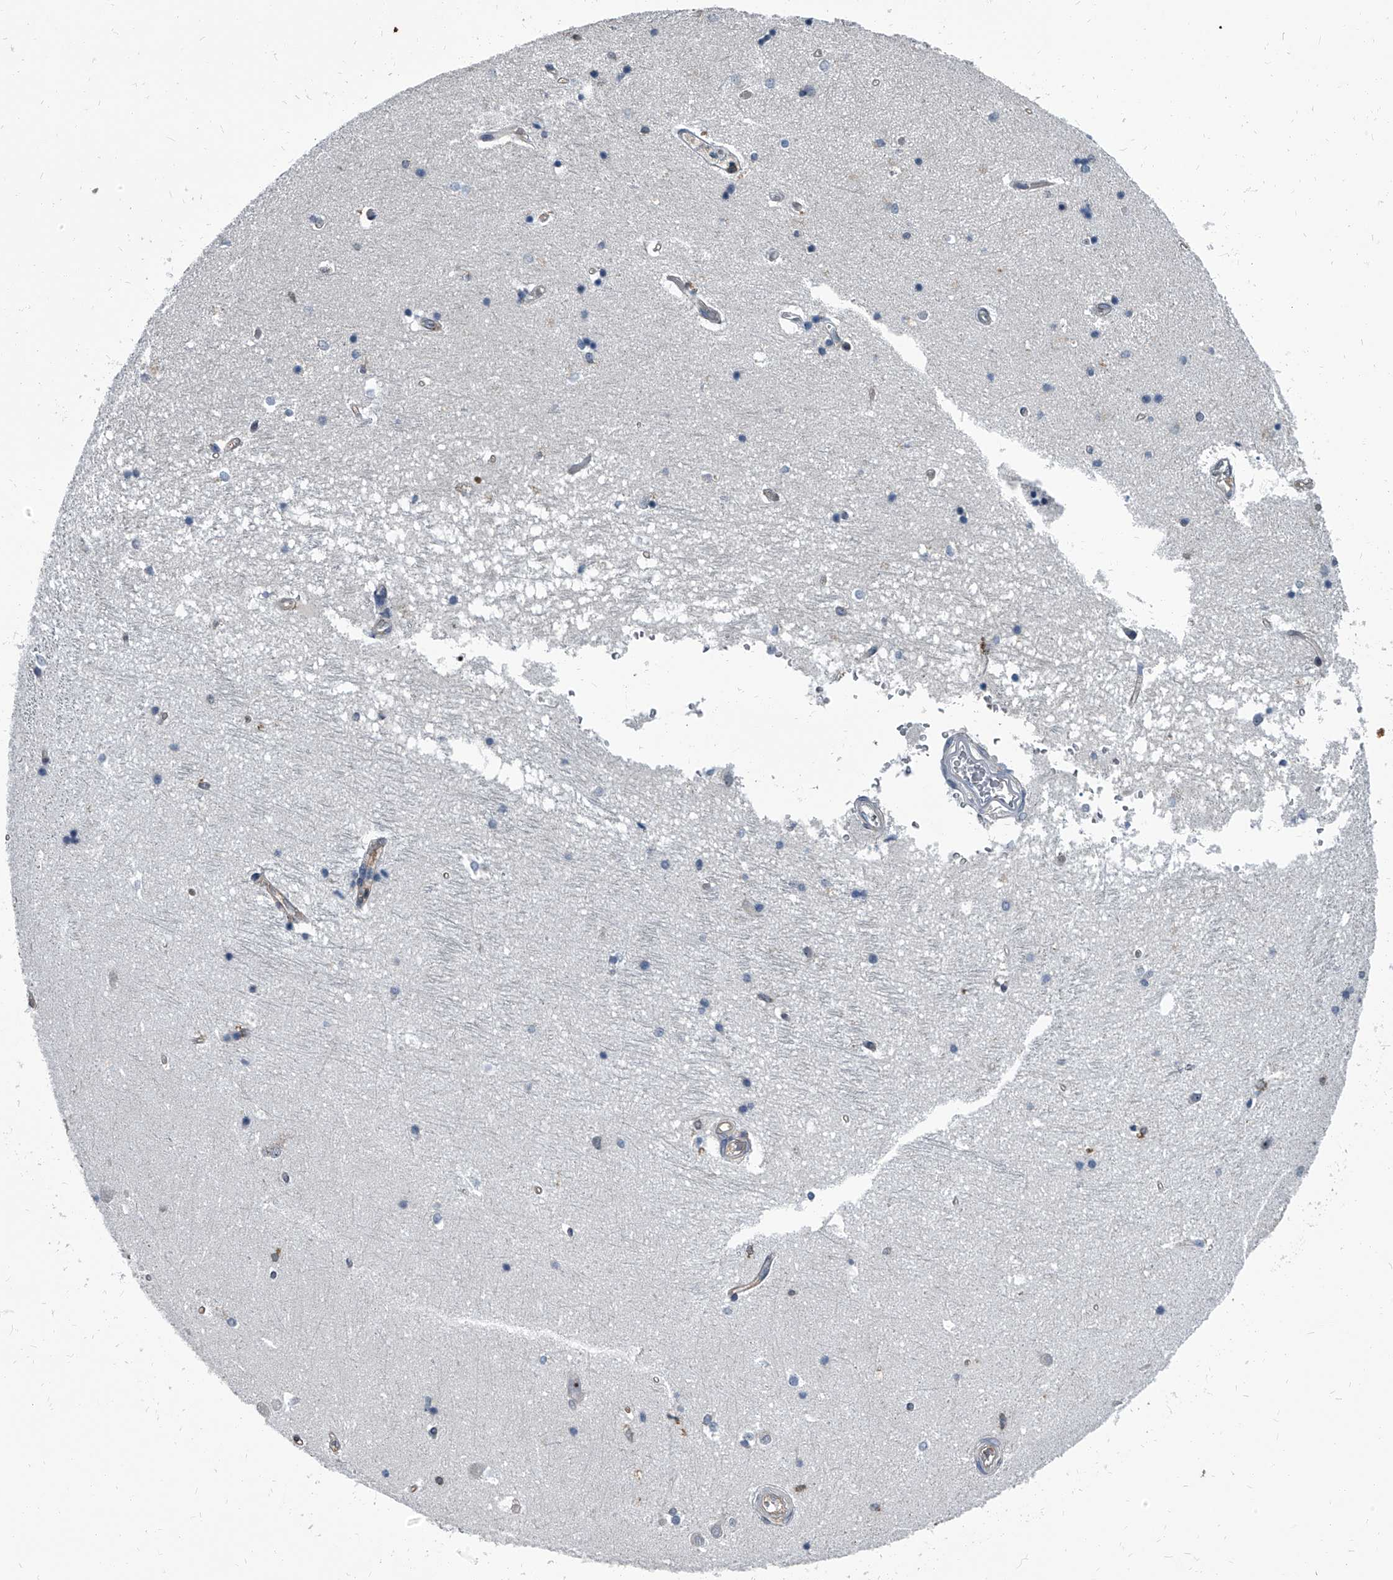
{"staining": {"intensity": "negative", "quantity": "none", "location": "none"}, "tissue": "hippocampus", "cell_type": "Glial cells", "image_type": "normal", "snomed": [{"axis": "morphology", "description": "Normal tissue, NOS"}, {"axis": "topography", "description": "Hippocampus"}], "caption": "Hippocampus was stained to show a protein in brown. There is no significant positivity in glial cells. The staining was performed using DAB to visualize the protein expression in brown, while the nuclei were stained in blue with hematoxylin (Magnification: 20x).", "gene": "CDV3", "patient": {"sex": "male", "age": 45}}